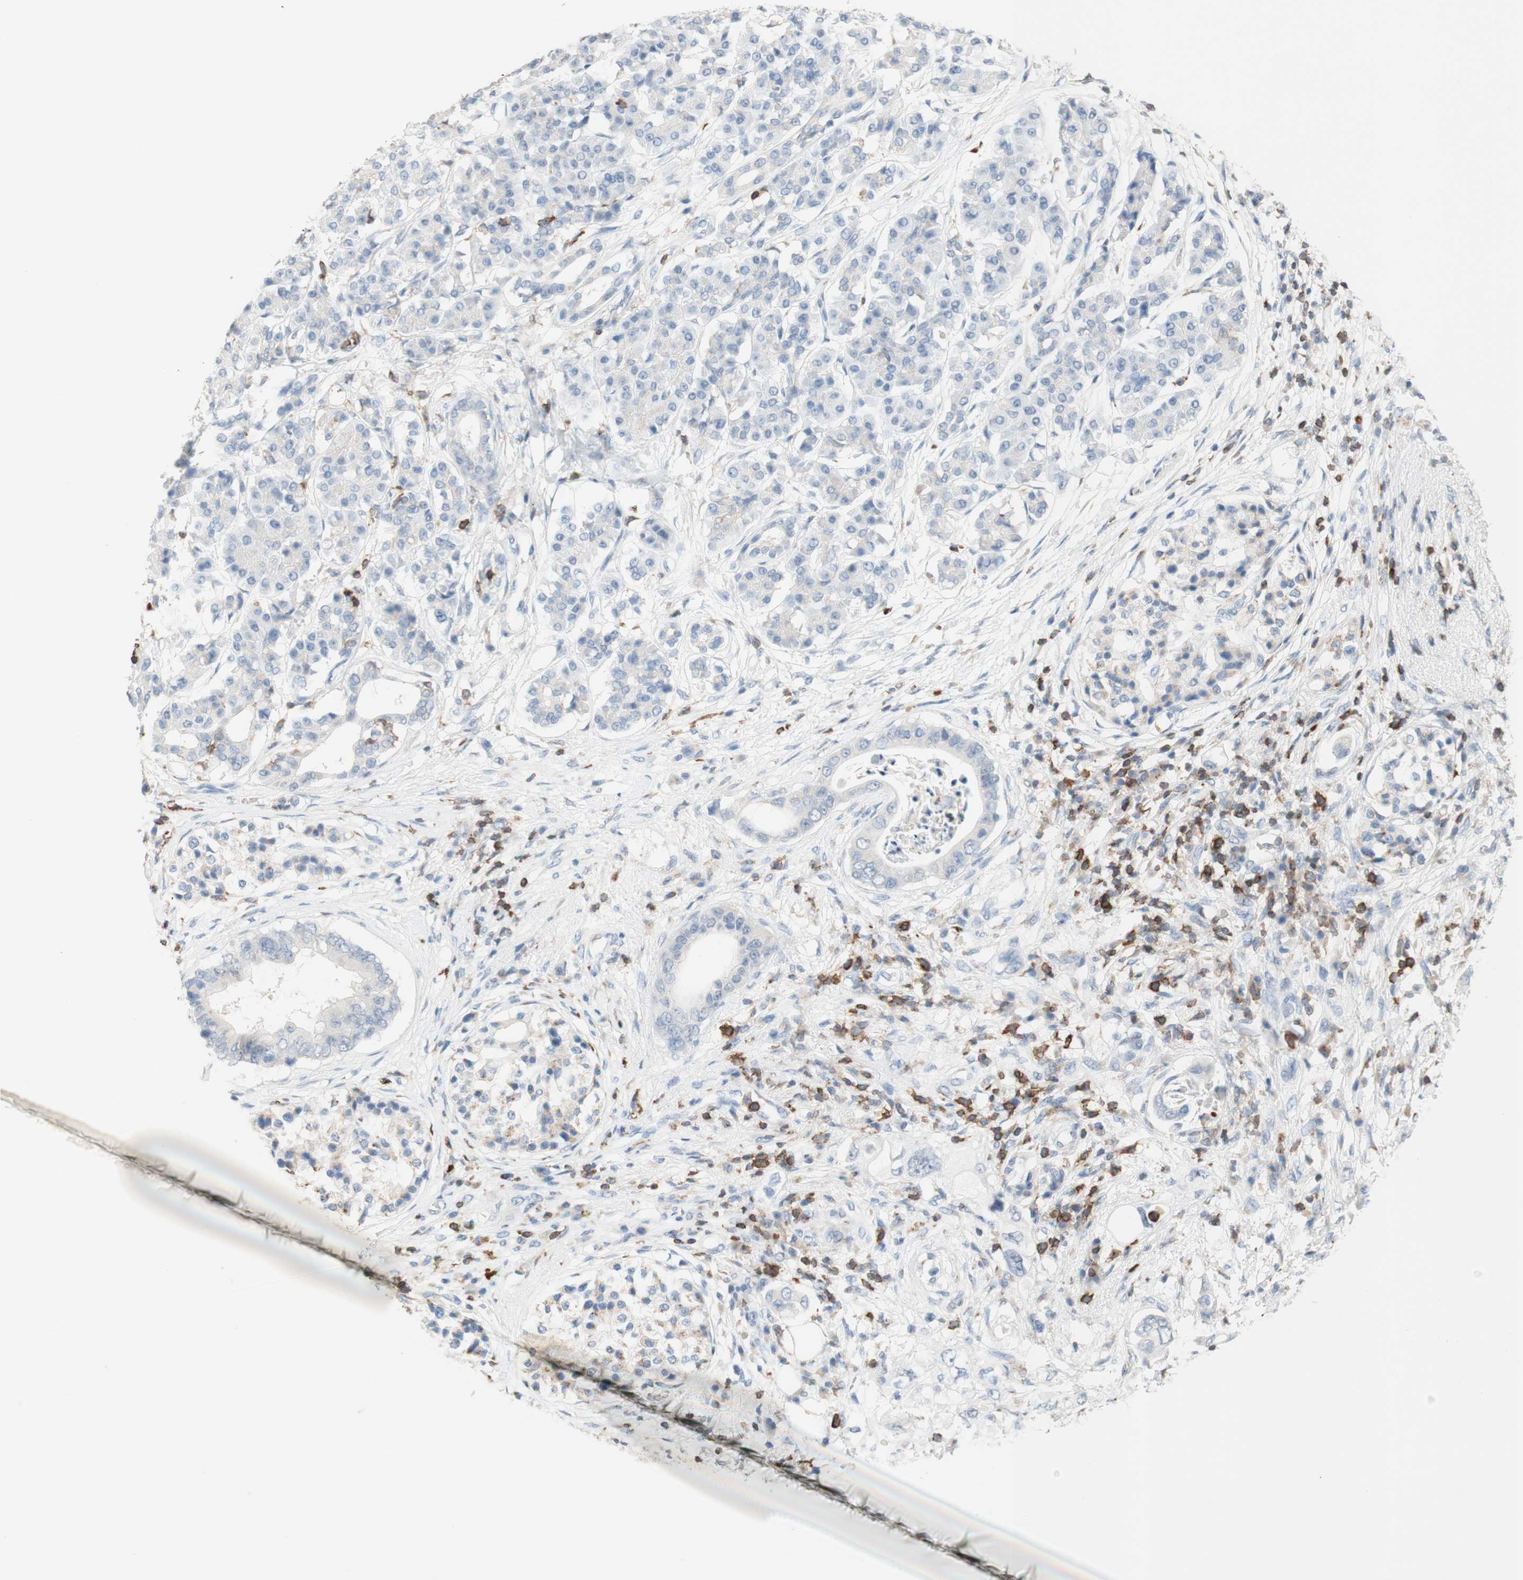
{"staining": {"intensity": "negative", "quantity": "none", "location": "none"}, "tissue": "pancreatic cancer", "cell_type": "Tumor cells", "image_type": "cancer", "snomed": [{"axis": "morphology", "description": "Adenocarcinoma, NOS"}, {"axis": "topography", "description": "Pancreas"}], "caption": "Immunohistochemical staining of pancreatic cancer exhibits no significant positivity in tumor cells.", "gene": "SPINK6", "patient": {"sex": "female", "age": 56}}